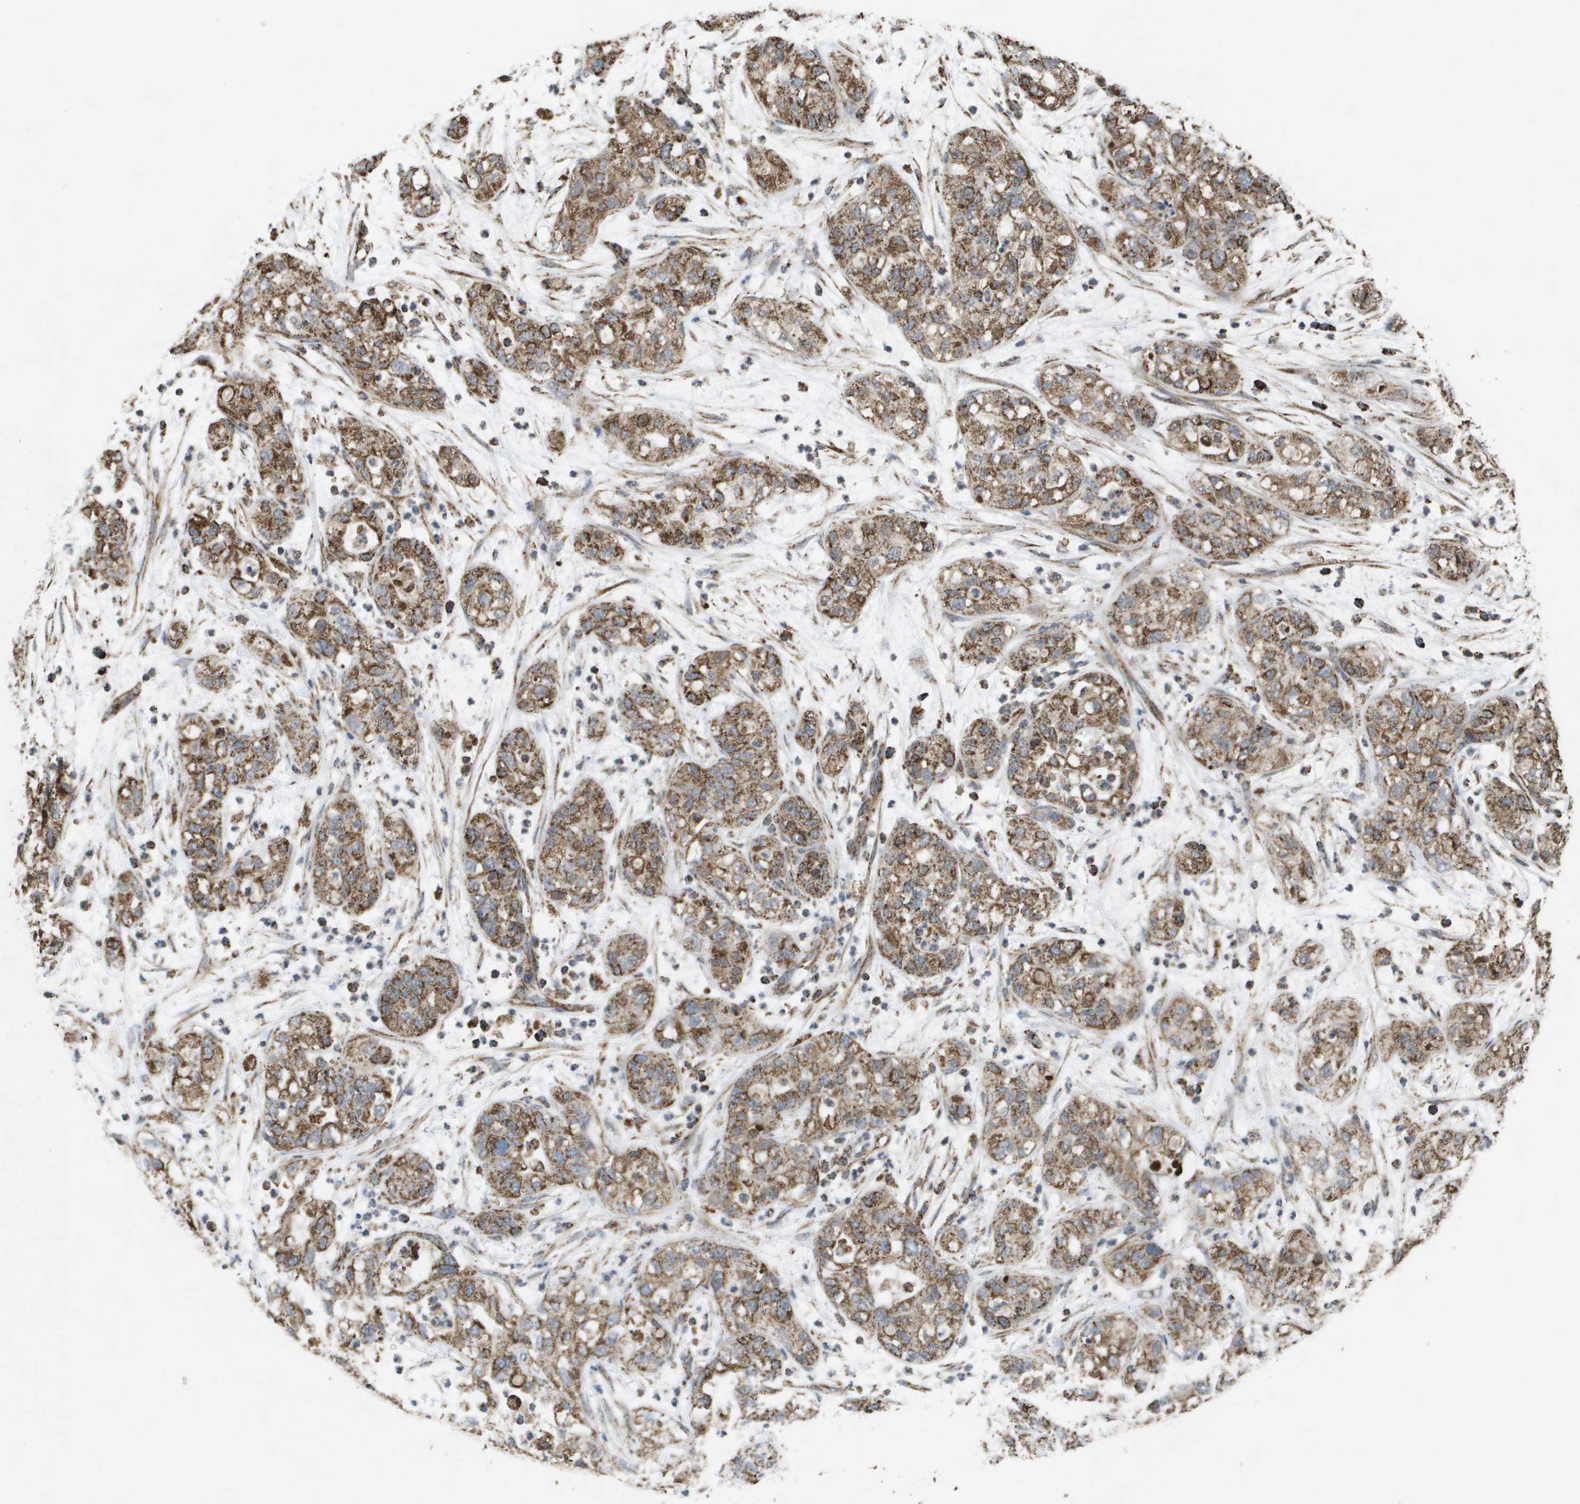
{"staining": {"intensity": "moderate", "quantity": ">75%", "location": "cytoplasmic/membranous"}, "tissue": "pancreatic cancer", "cell_type": "Tumor cells", "image_type": "cancer", "snomed": [{"axis": "morphology", "description": "Adenocarcinoma, NOS"}, {"axis": "topography", "description": "Pancreas"}], "caption": "Pancreatic cancer (adenocarcinoma) tissue shows moderate cytoplasmic/membranous expression in approximately >75% of tumor cells", "gene": "HSPE1", "patient": {"sex": "female", "age": 78}}